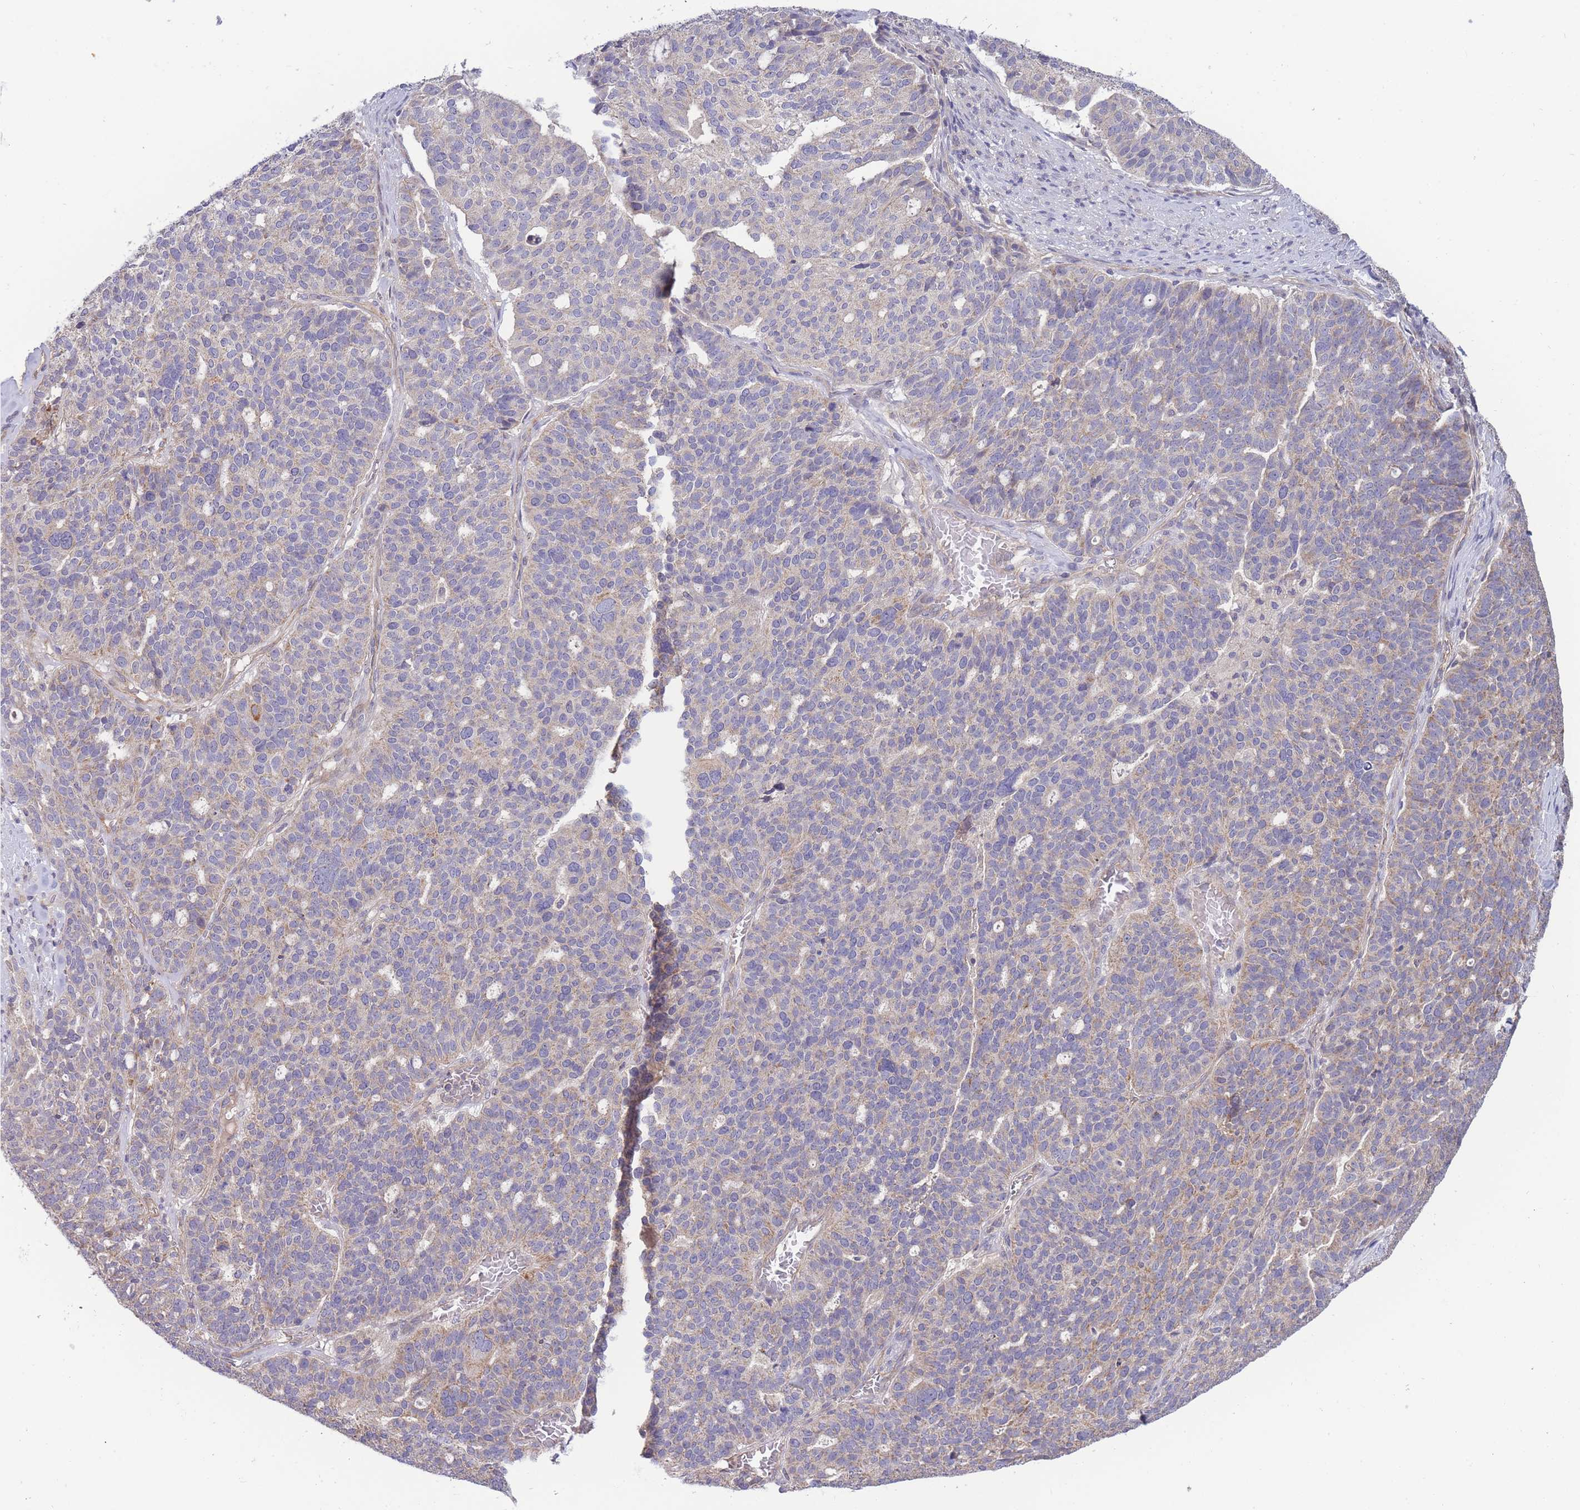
{"staining": {"intensity": "negative", "quantity": "none", "location": "none"}, "tissue": "ovarian cancer", "cell_type": "Tumor cells", "image_type": "cancer", "snomed": [{"axis": "morphology", "description": "Cystadenocarcinoma, serous, NOS"}, {"axis": "topography", "description": "Ovary"}], "caption": "Micrograph shows no significant protein positivity in tumor cells of ovarian serous cystadenocarcinoma.", "gene": "NDUFAF5", "patient": {"sex": "female", "age": 59}}